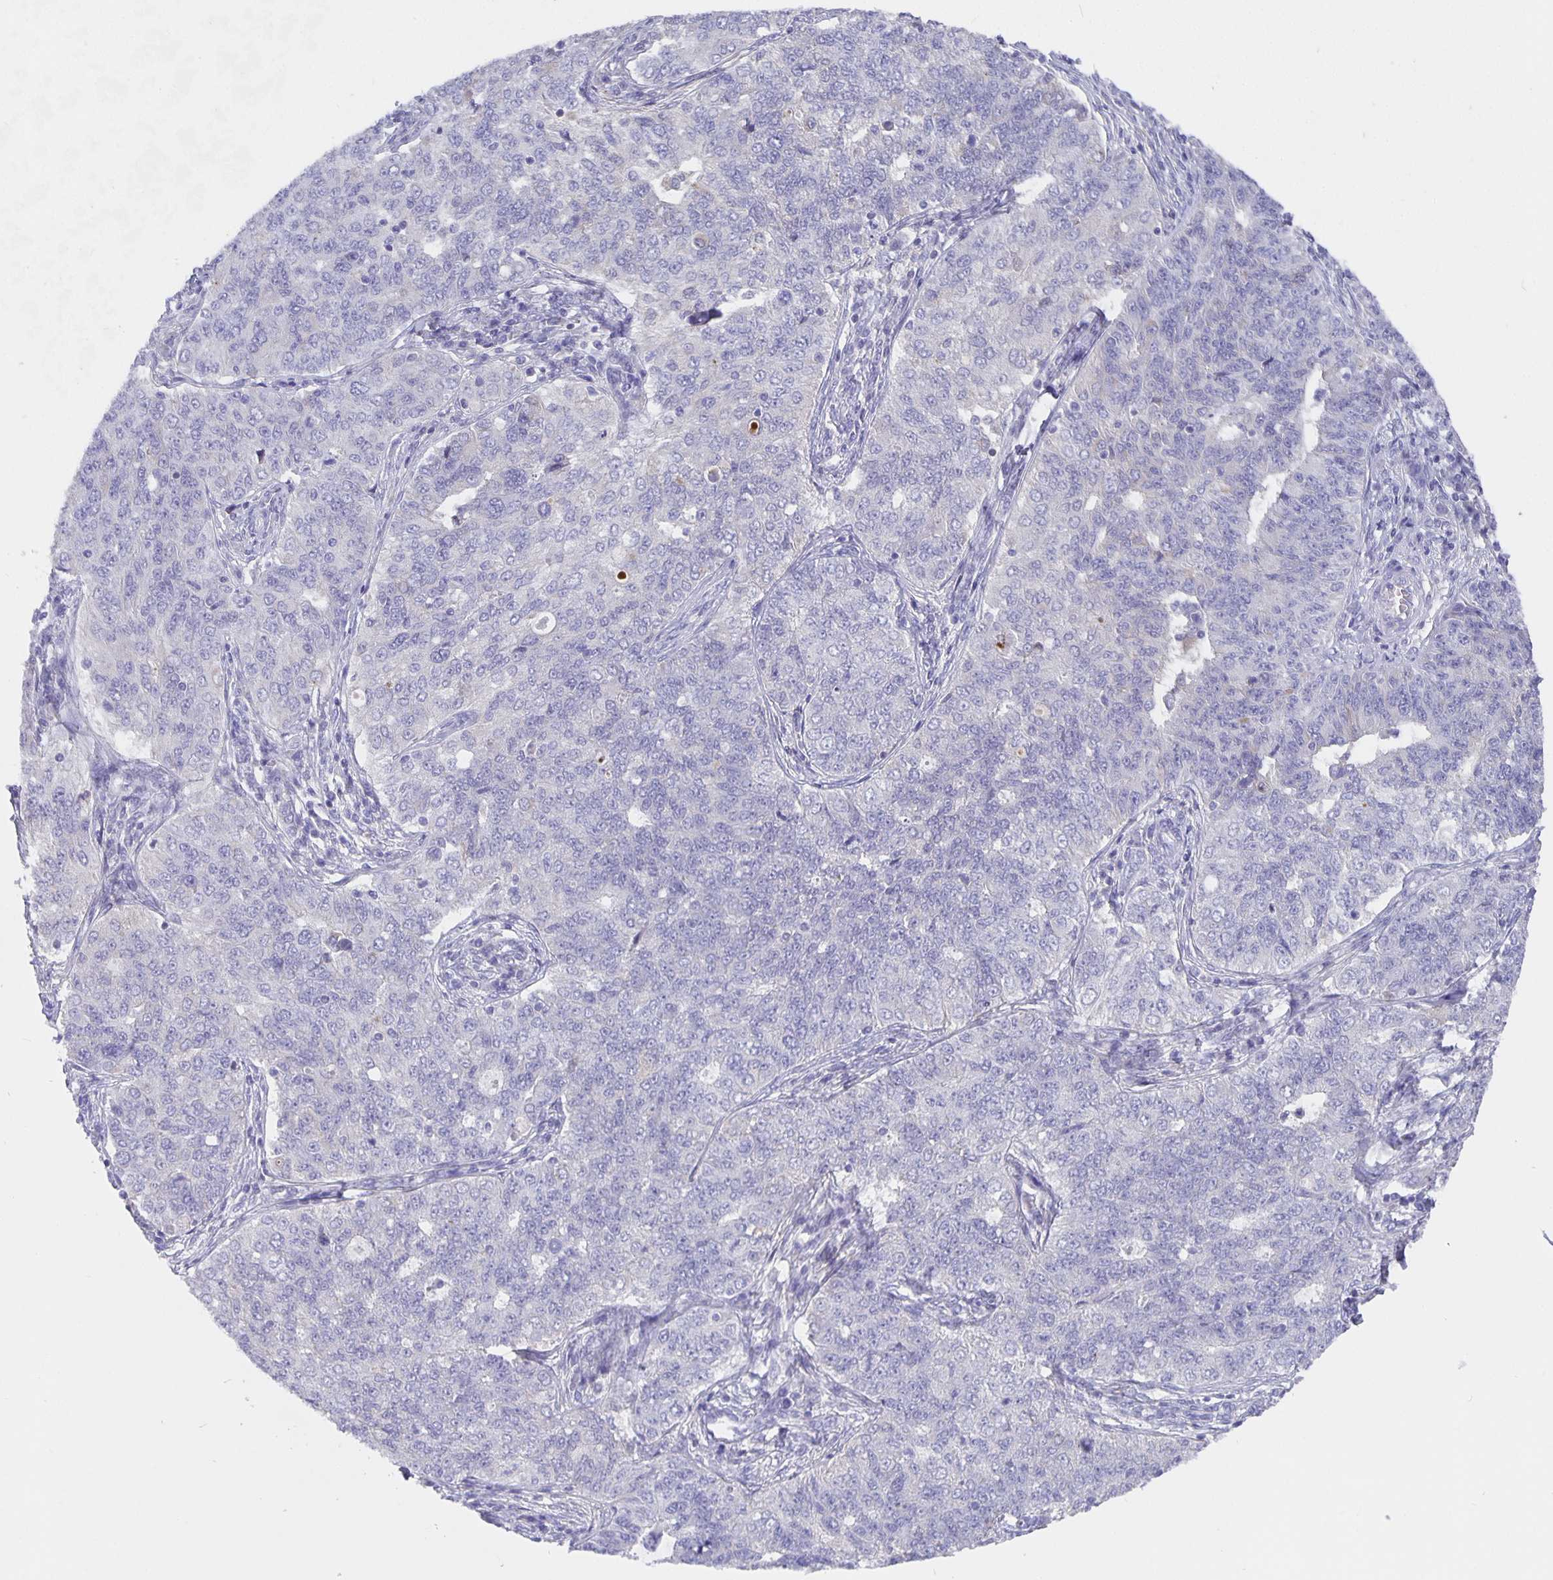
{"staining": {"intensity": "negative", "quantity": "none", "location": "none"}, "tissue": "endometrial cancer", "cell_type": "Tumor cells", "image_type": "cancer", "snomed": [{"axis": "morphology", "description": "Adenocarcinoma, NOS"}, {"axis": "topography", "description": "Endometrium"}], "caption": "The histopathology image displays no staining of tumor cells in endometrial cancer.", "gene": "CFAP74", "patient": {"sex": "female", "age": 43}}